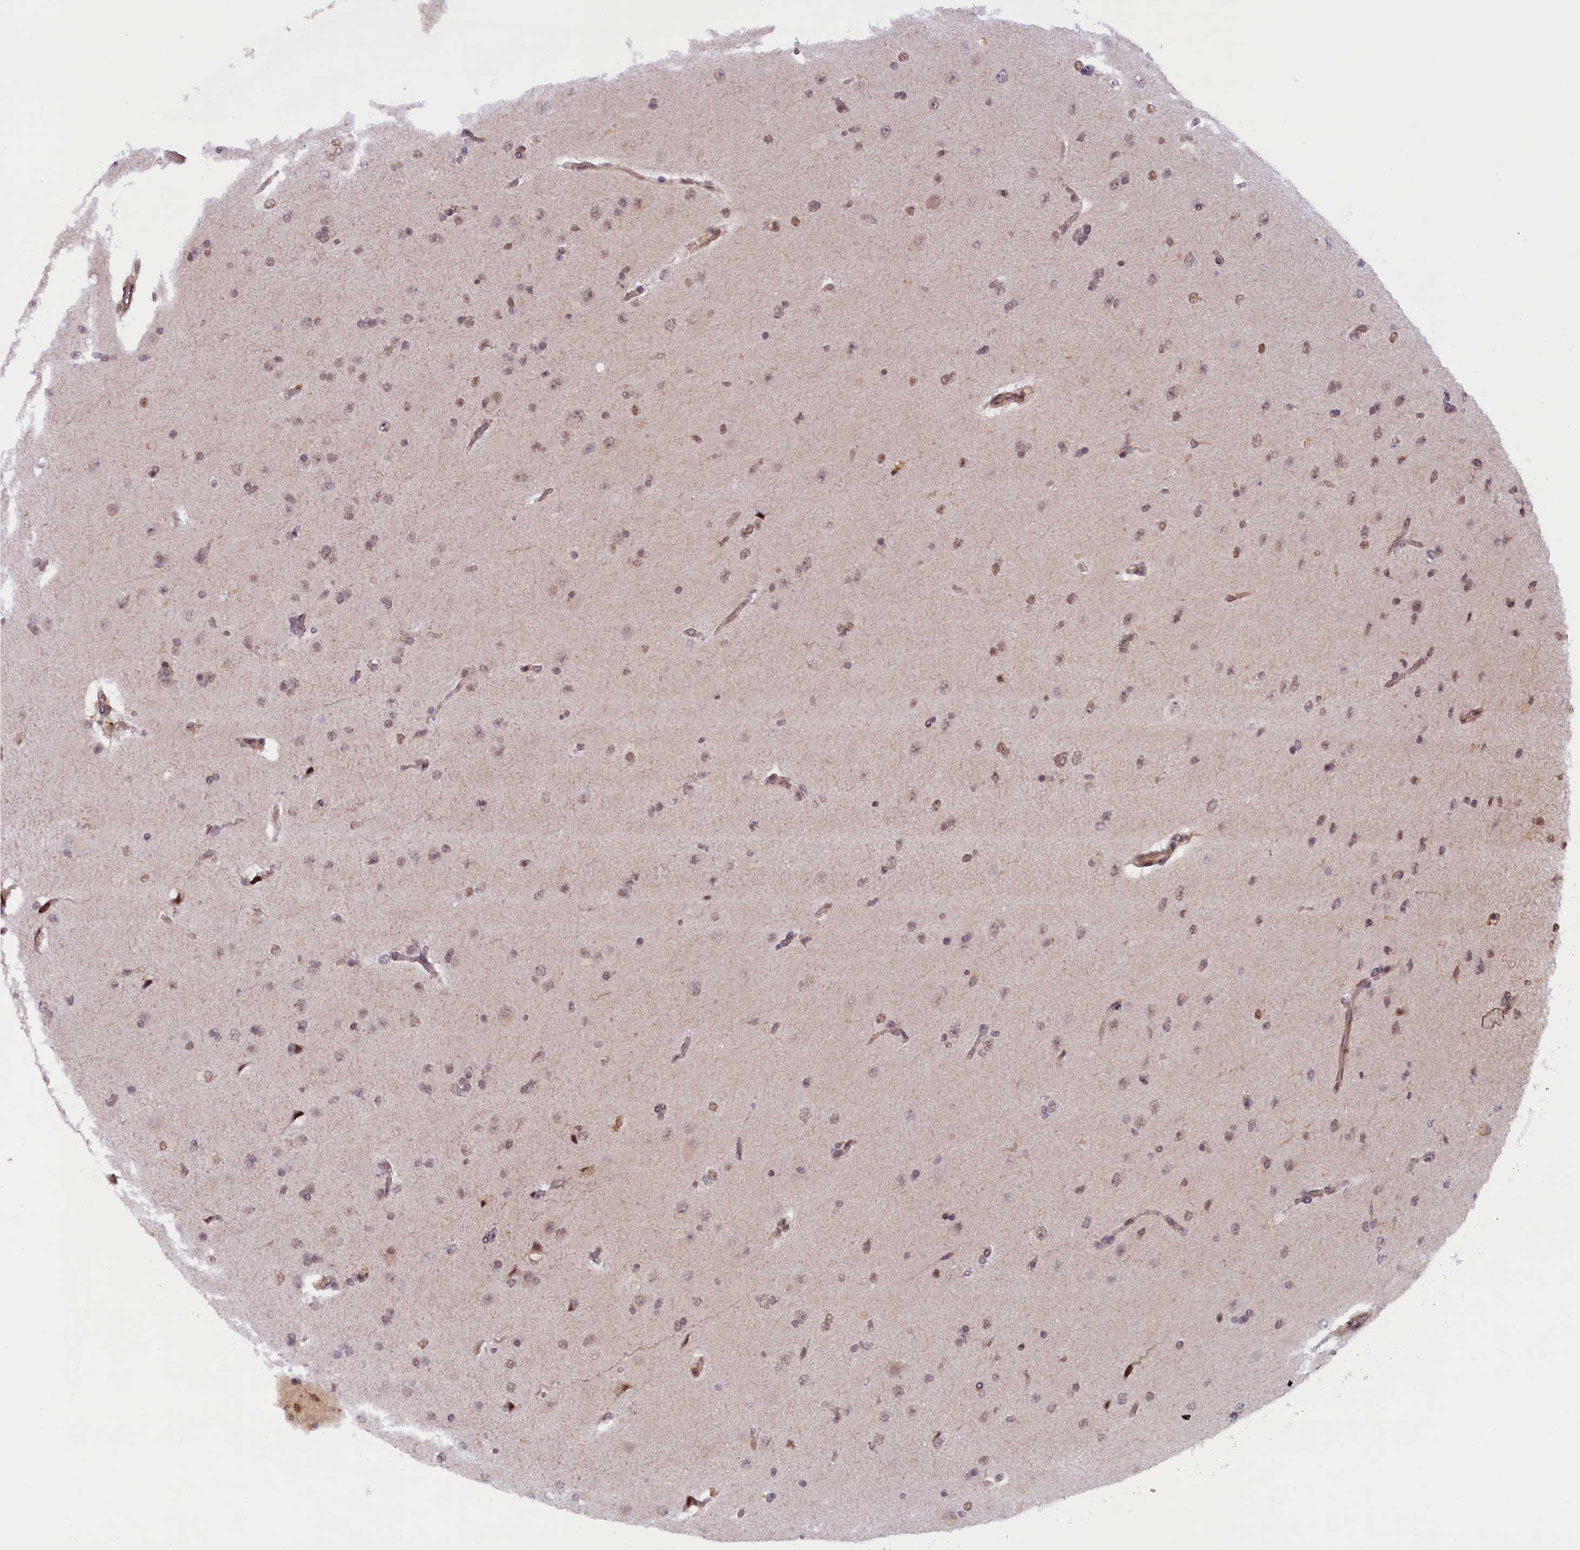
{"staining": {"intensity": "moderate", "quantity": ">75%", "location": "nuclear"}, "tissue": "glioma", "cell_type": "Tumor cells", "image_type": "cancer", "snomed": [{"axis": "morphology", "description": "Glioma, malignant, High grade"}, {"axis": "topography", "description": "Brain"}], "caption": "Immunohistochemistry micrograph of neoplastic tissue: human glioma stained using IHC reveals medium levels of moderate protein expression localized specifically in the nuclear of tumor cells, appearing as a nuclear brown color.", "gene": "FCHO1", "patient": {"sex": "male", "age": 72}}